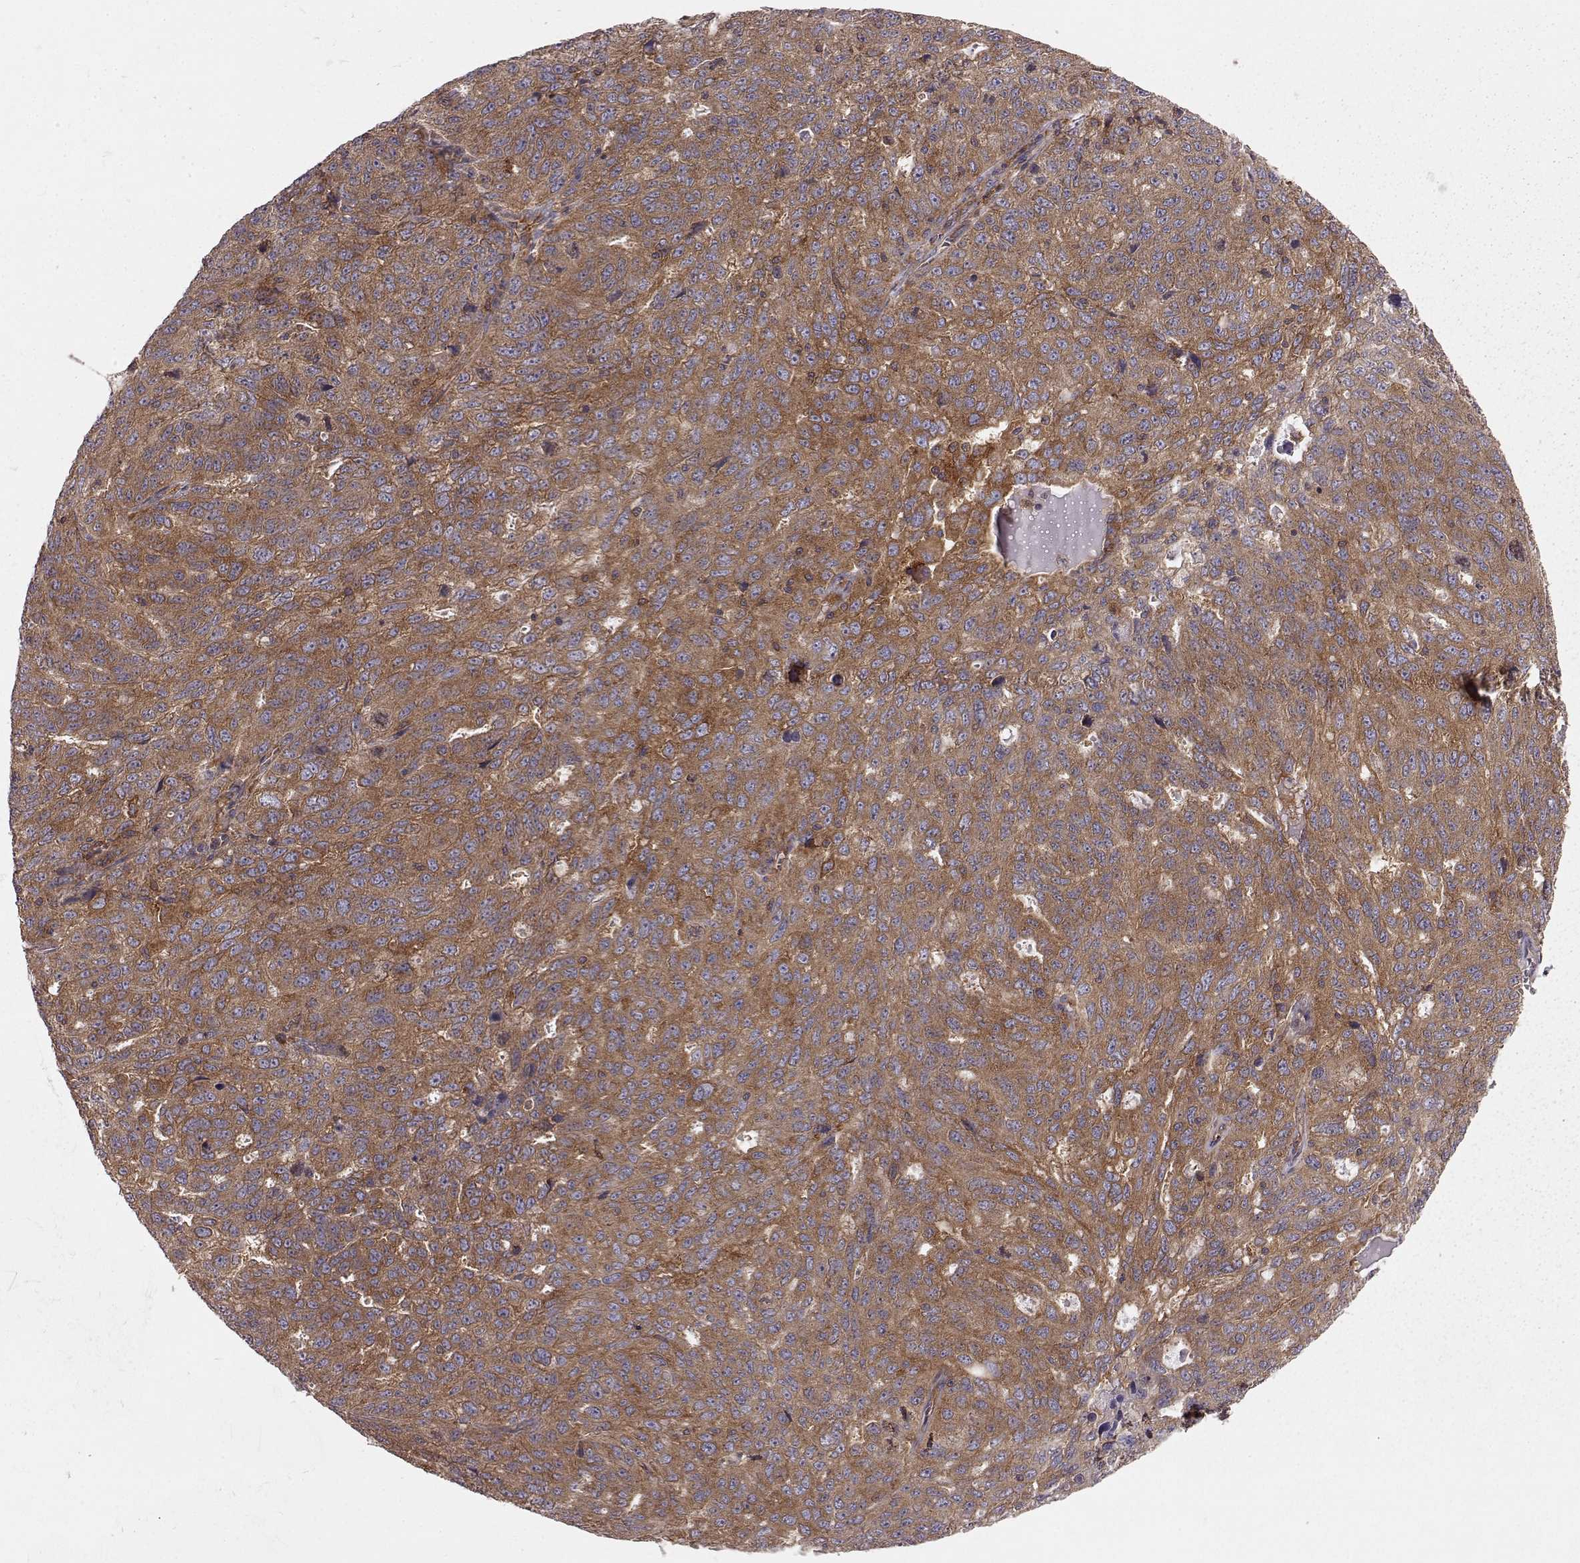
{"staining": {"intensity": "moderate", "quantity": ">75%", "location": "cytoplasmic/membranous"}, "tissue": "ovarian cancer", "cell_type": "Tumor cells", "image_type": "cancer", "snomed": [{"axis": "morphology", "description": "Cystadenocarcinoma, serous, NOS"}, {"axis": "topography", "description": "Ovary"}], "caption": "Human ovarian cancer (serous cystadenocarcinoma) stained with a brown dye exhibits moderate cytoplasmic/membranous positive positivity in about >75% of tumor cells.", "gene": "RABGAP1", "patient": {"sex": "female", "age": 71}}